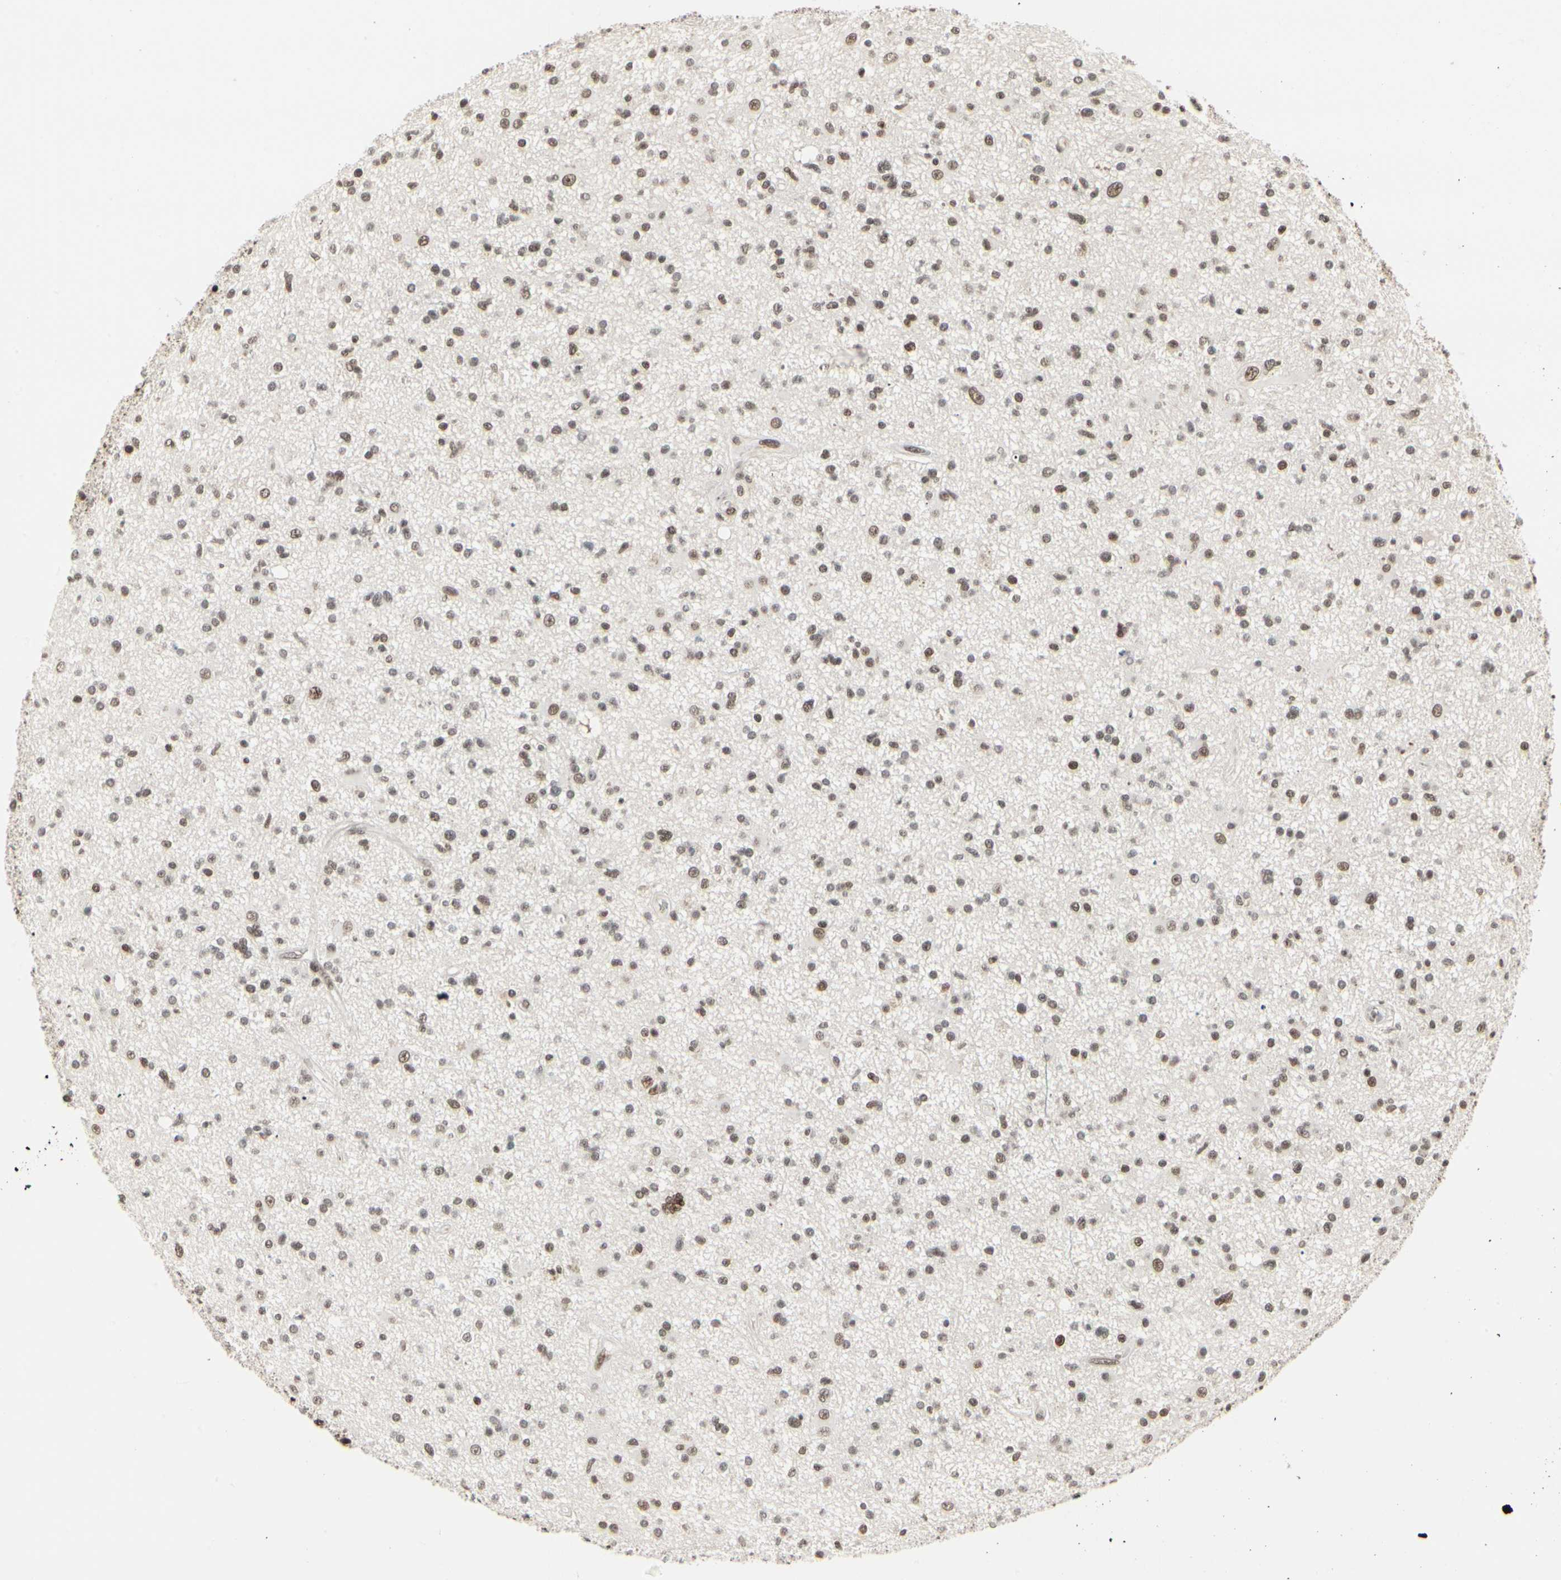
{"staining": {"intensity": "moderate", "quantity": ">75%", "location": "nuclear"}, "tissue": "glioma", "cell_type": "Tumor cells", "image_type": "cancer", "snomed": [{"axis": "morphology", "description": "Glioma, malignant, High grade"}, {"axis": "topography", "description": "Brain"}], "caption": "Moderate nuclear expression for a protein is identified in about >75% of tumor cells of glioma using immunohistochemistry.", "gene": "HMG20A", "patient": {"sex": "male", "age": 33}}